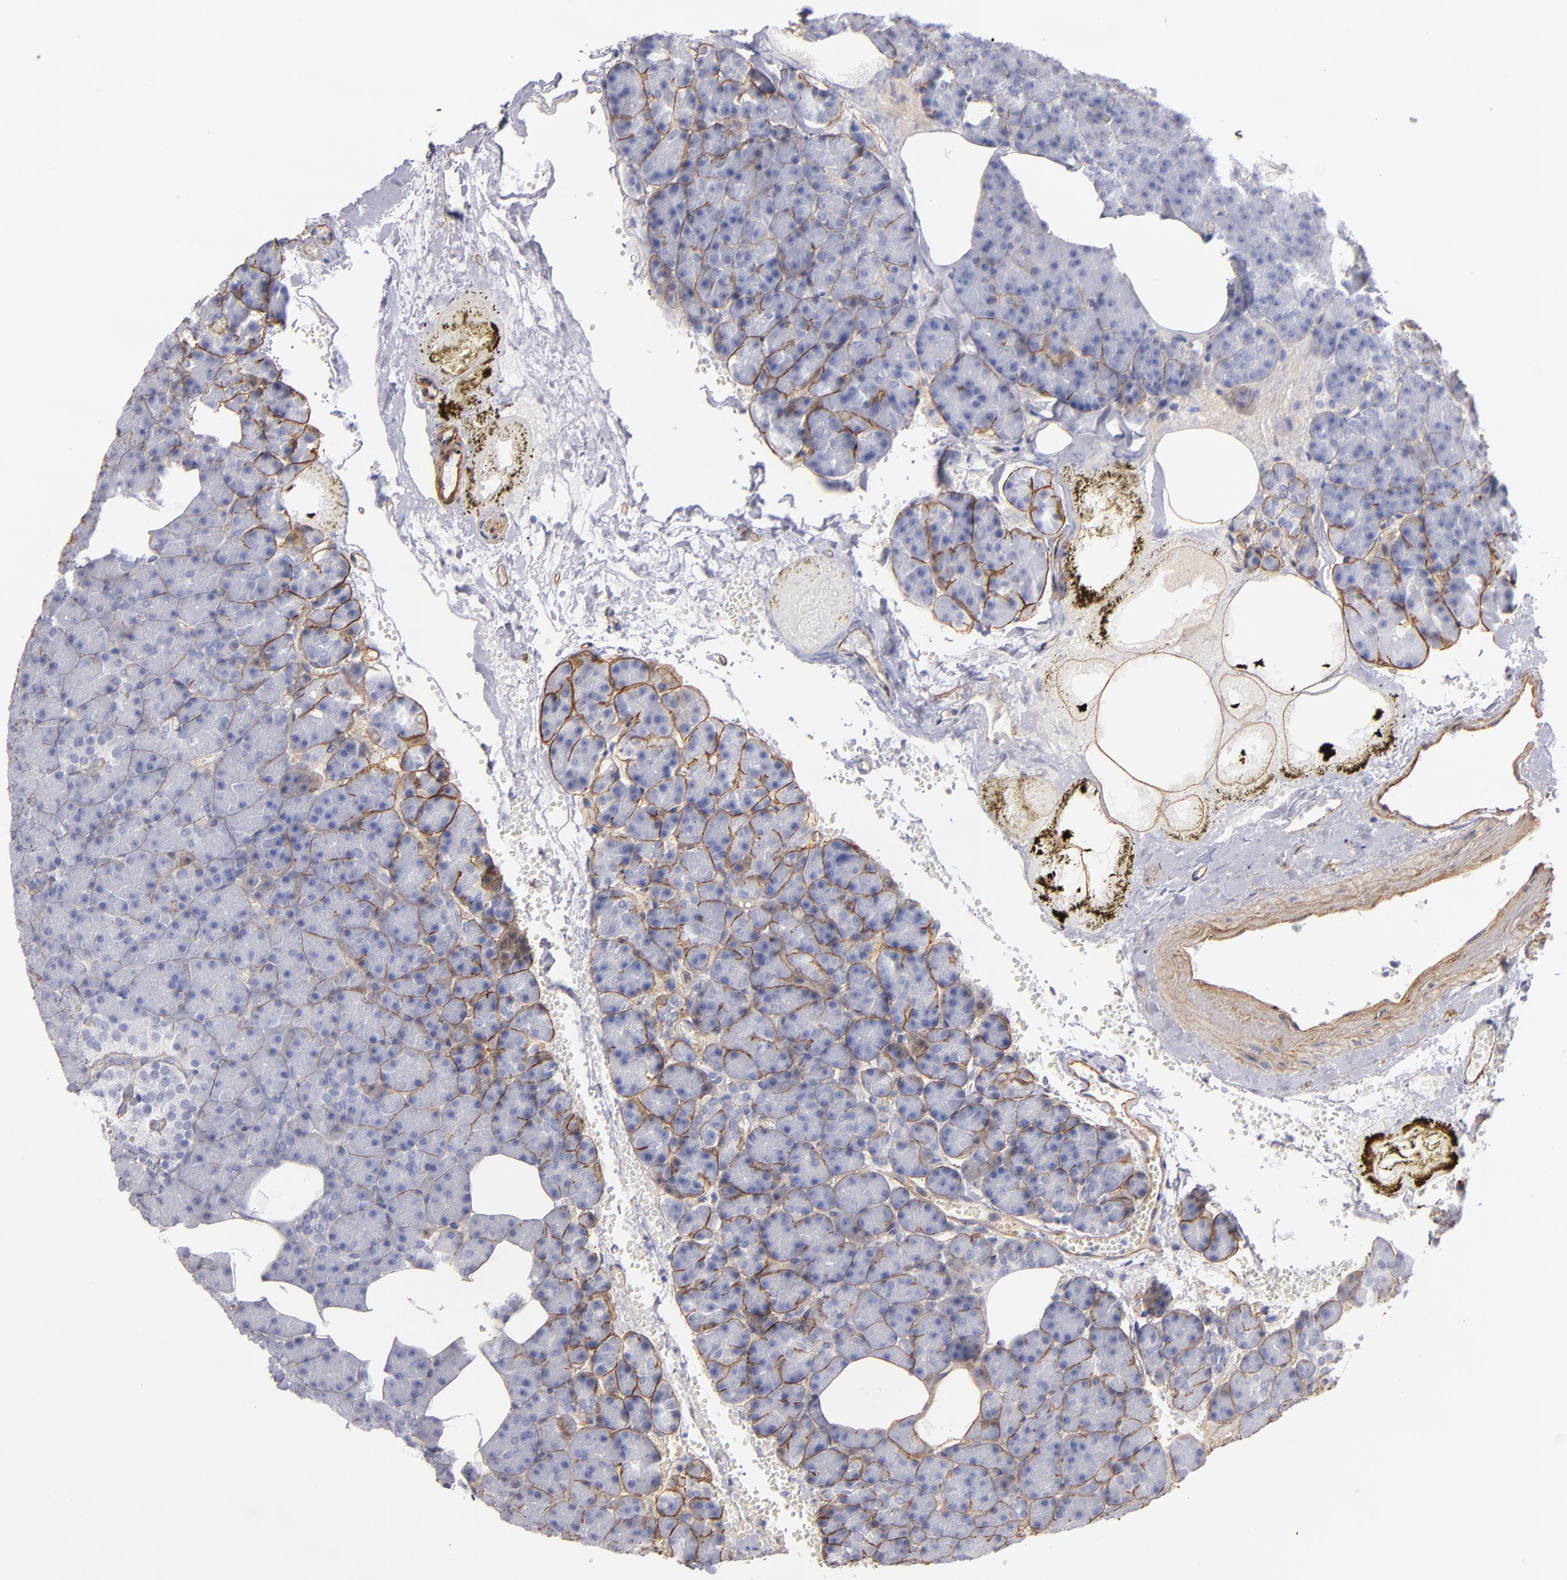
{"staining": {"intensity": "moderate", "quantity": ">75%", "location": "cytoplasmic/membranous"}, "tissue": "pancreas", "cell_type": "Exocrine glandular cells", "image_type": "normal", "snomed": [{"axis": "morphology", "description": "Normal tissue, NOS"}, {"axis": "topography", "description": "Pancreas"}], "caption": "Immunohistochemical staining of unremarkable human pancreas displays medium levels of moderate cytoplasmic/membranous expression in approximately >75% of exocrine glandular cells. (DAB (3,3'-diaminobenzidine) = brown stain, brightfield microscopy at high magnification).", "gene": "LAMC1", "patient": {"sex": "female", "age": 35}}